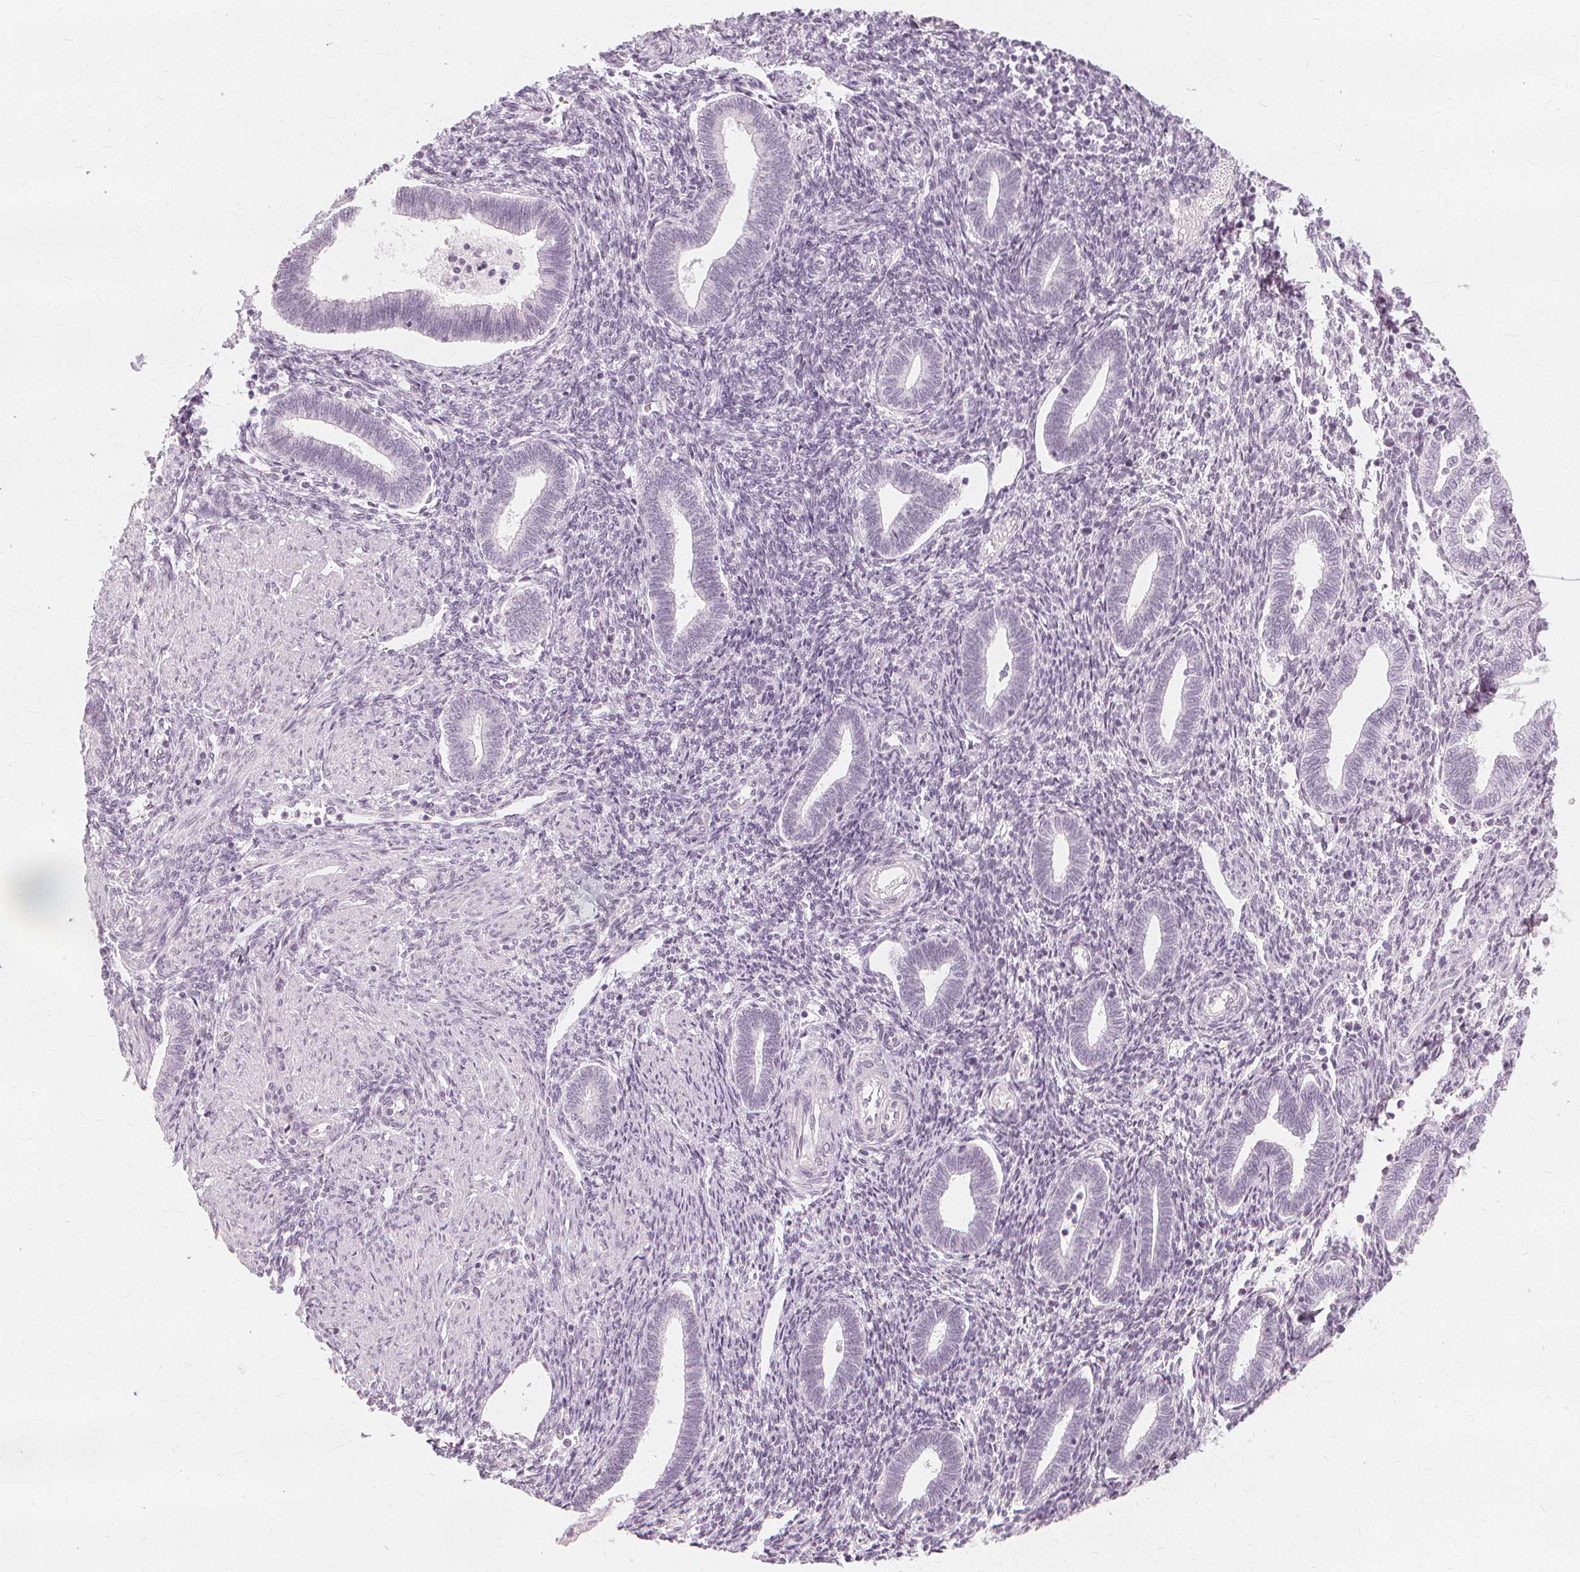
{"staining": {"intensity": "negative", "quantity": "none", "location": "none"}, "tissue": "endometrium", "cell_type": "Cells in endometrial stroma", "image_type": "normal", "snomed": [{"axis": "morphology", "description": "Normal tissue, NOS"}, {"axis": "topography", "description": "Endometrium"}], "caption": "The image reveals no significant expression in cells in endometrial stroma of endometrium.", "gene": "NXPE1", "patient": {"sex": "female", "age": 42}}